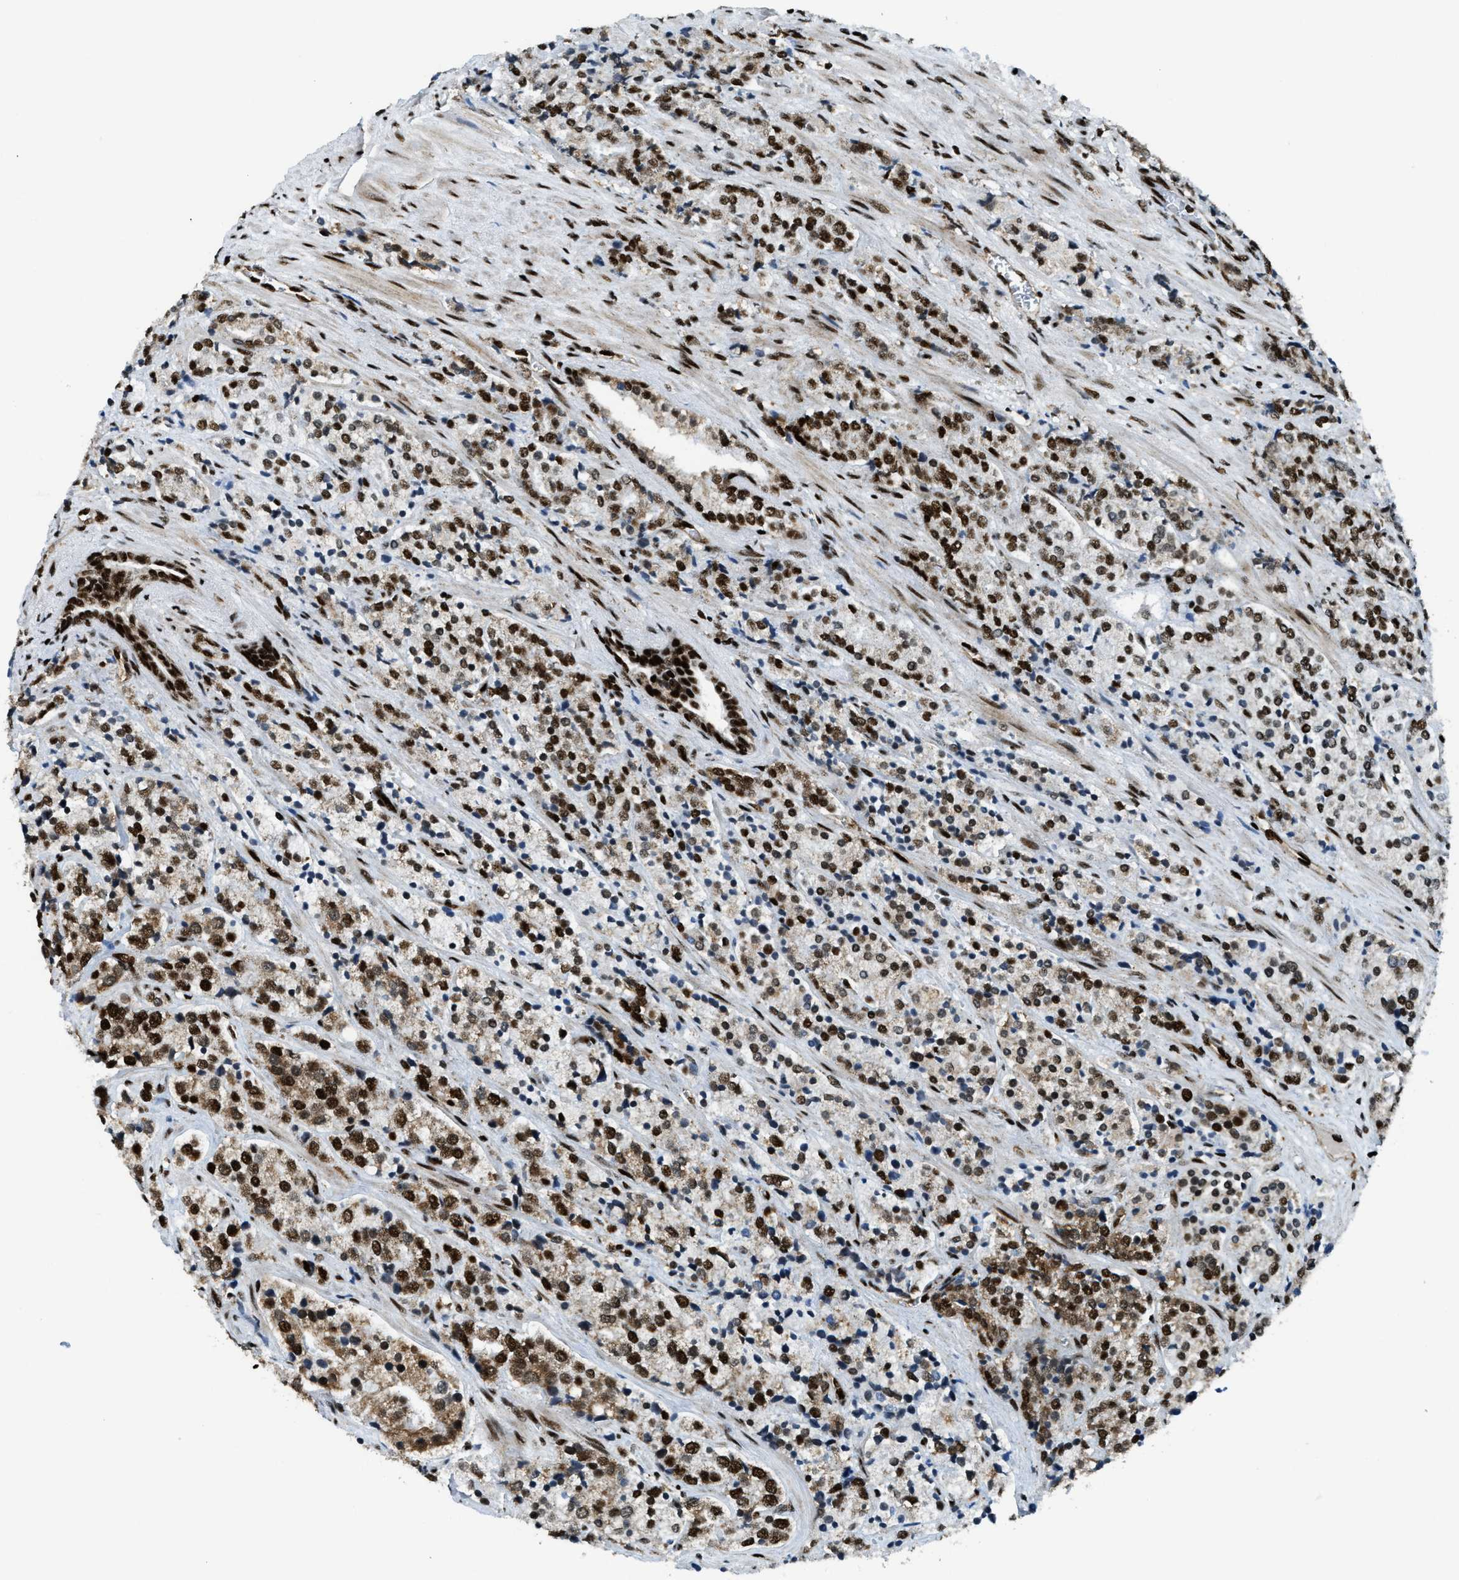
{"staining": {"intensity": "strong", "quantity": ">75%", "location": "nuclear"}, "tissue": "prostate cancer", "cell_type": "Tumor cells", "image_type": "cancer", "snomed": [{"axis": "morphology", "description": "Adenocarcinoma, High grade"}, {"axis": "topography", "description": "Prostate"}], "caption": "Protein expression analysis of prostate adenocarcinoma (high-grade) demonstrates strong nuclear positivity in approximately >75% of tumor cells.", "gene": "GABPB1", "patient": {"sex": "male", "age": 71}}